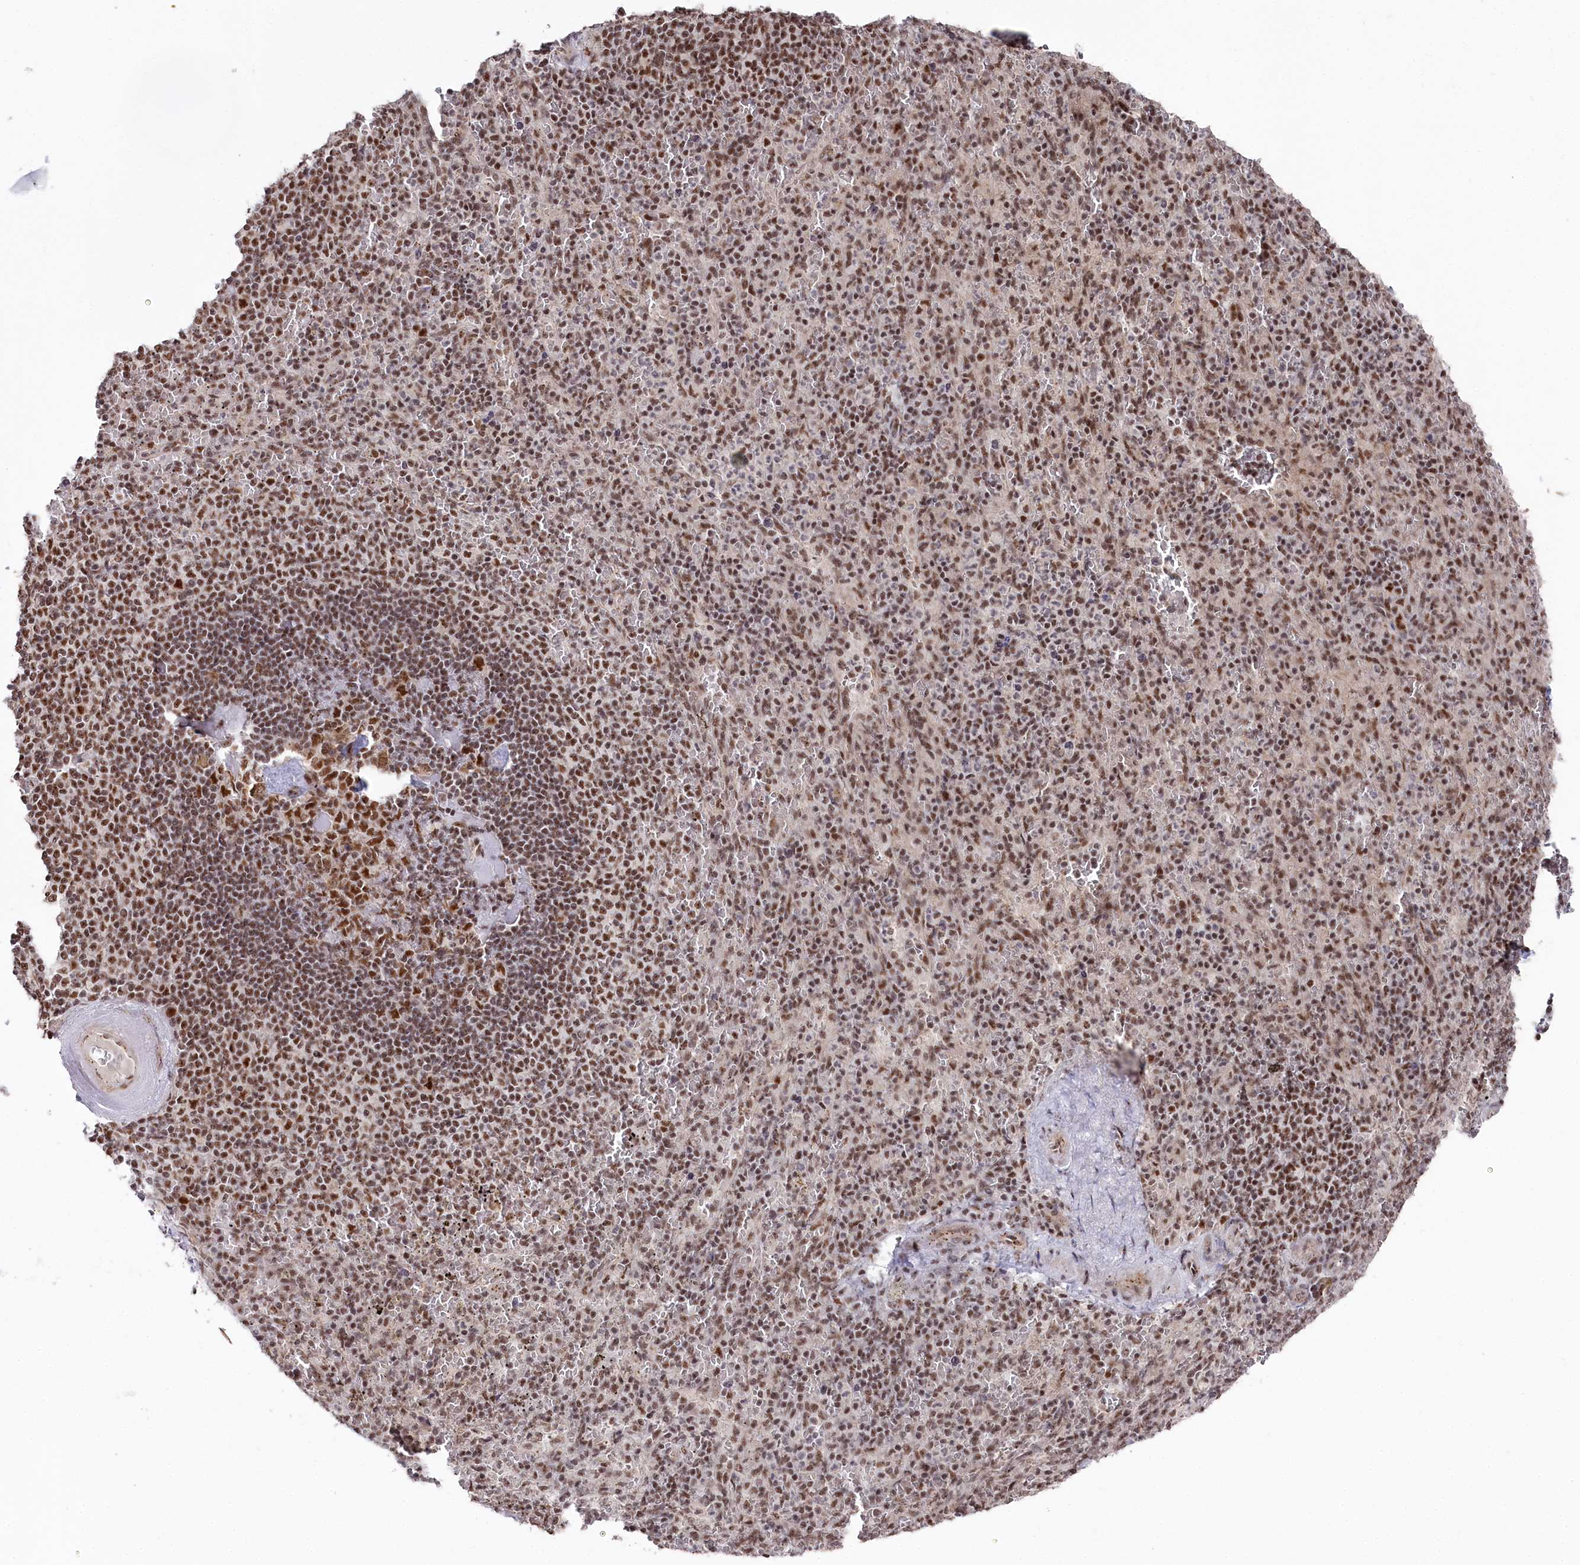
{"staining": {"intensity": "moderate", "quantity": ">75%", "location": "nuclear"}, "tissue": "spleen", "cell_type": "Cells in red pulp", "image_type": "normal", "snomed": [{"axis": "morphology", "description": "Normal tissue, NOS"}, {"axis": "topography", "description": "Spleen"}], "caption": "Cells in red pulp show medium levels of moderate nuclear expression in about >75% of cells in normal human spleen.", "gene": "POLR2H", "patient": {"sex": "male", "age": 82}}